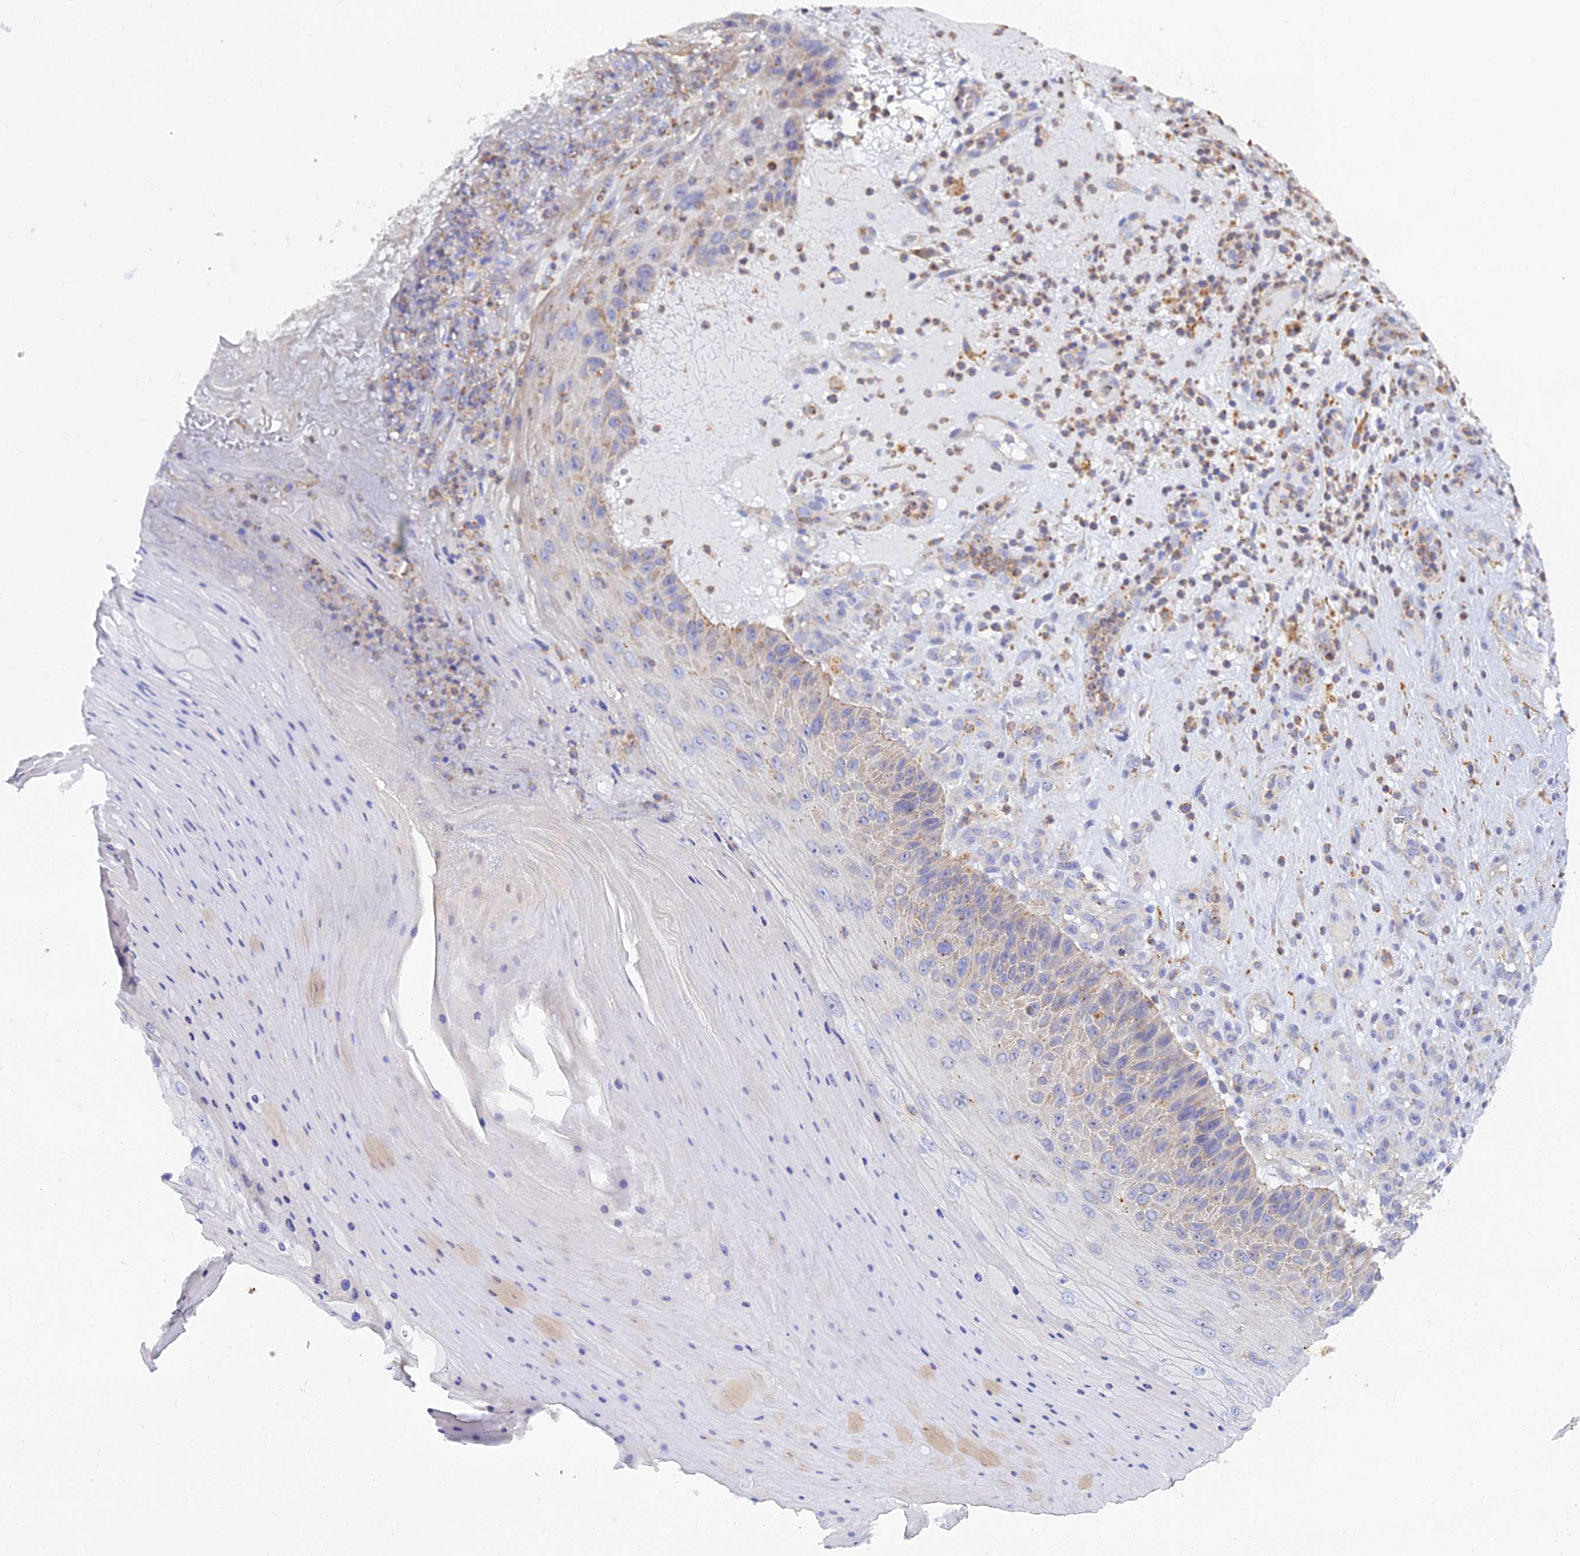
{"staining": {"intensity": "weak", "quantity": "<25%", "location": "cytoplasmic/membranous"}, "tissue": "skin cancer", "cell_type": "Tumor cells", "image_type": "cancer", "snomed": [{"axis": "morphology", "description": "Squamous cell carcinoma, NOS"}, {"axis": "topography", "description": "Skin"}], "caption": "Protein analysis of skin cancer shows no significant positivity in tumor cells.", "gene": "ARL8B", "patient": {"sex": "female", "age": 88}}